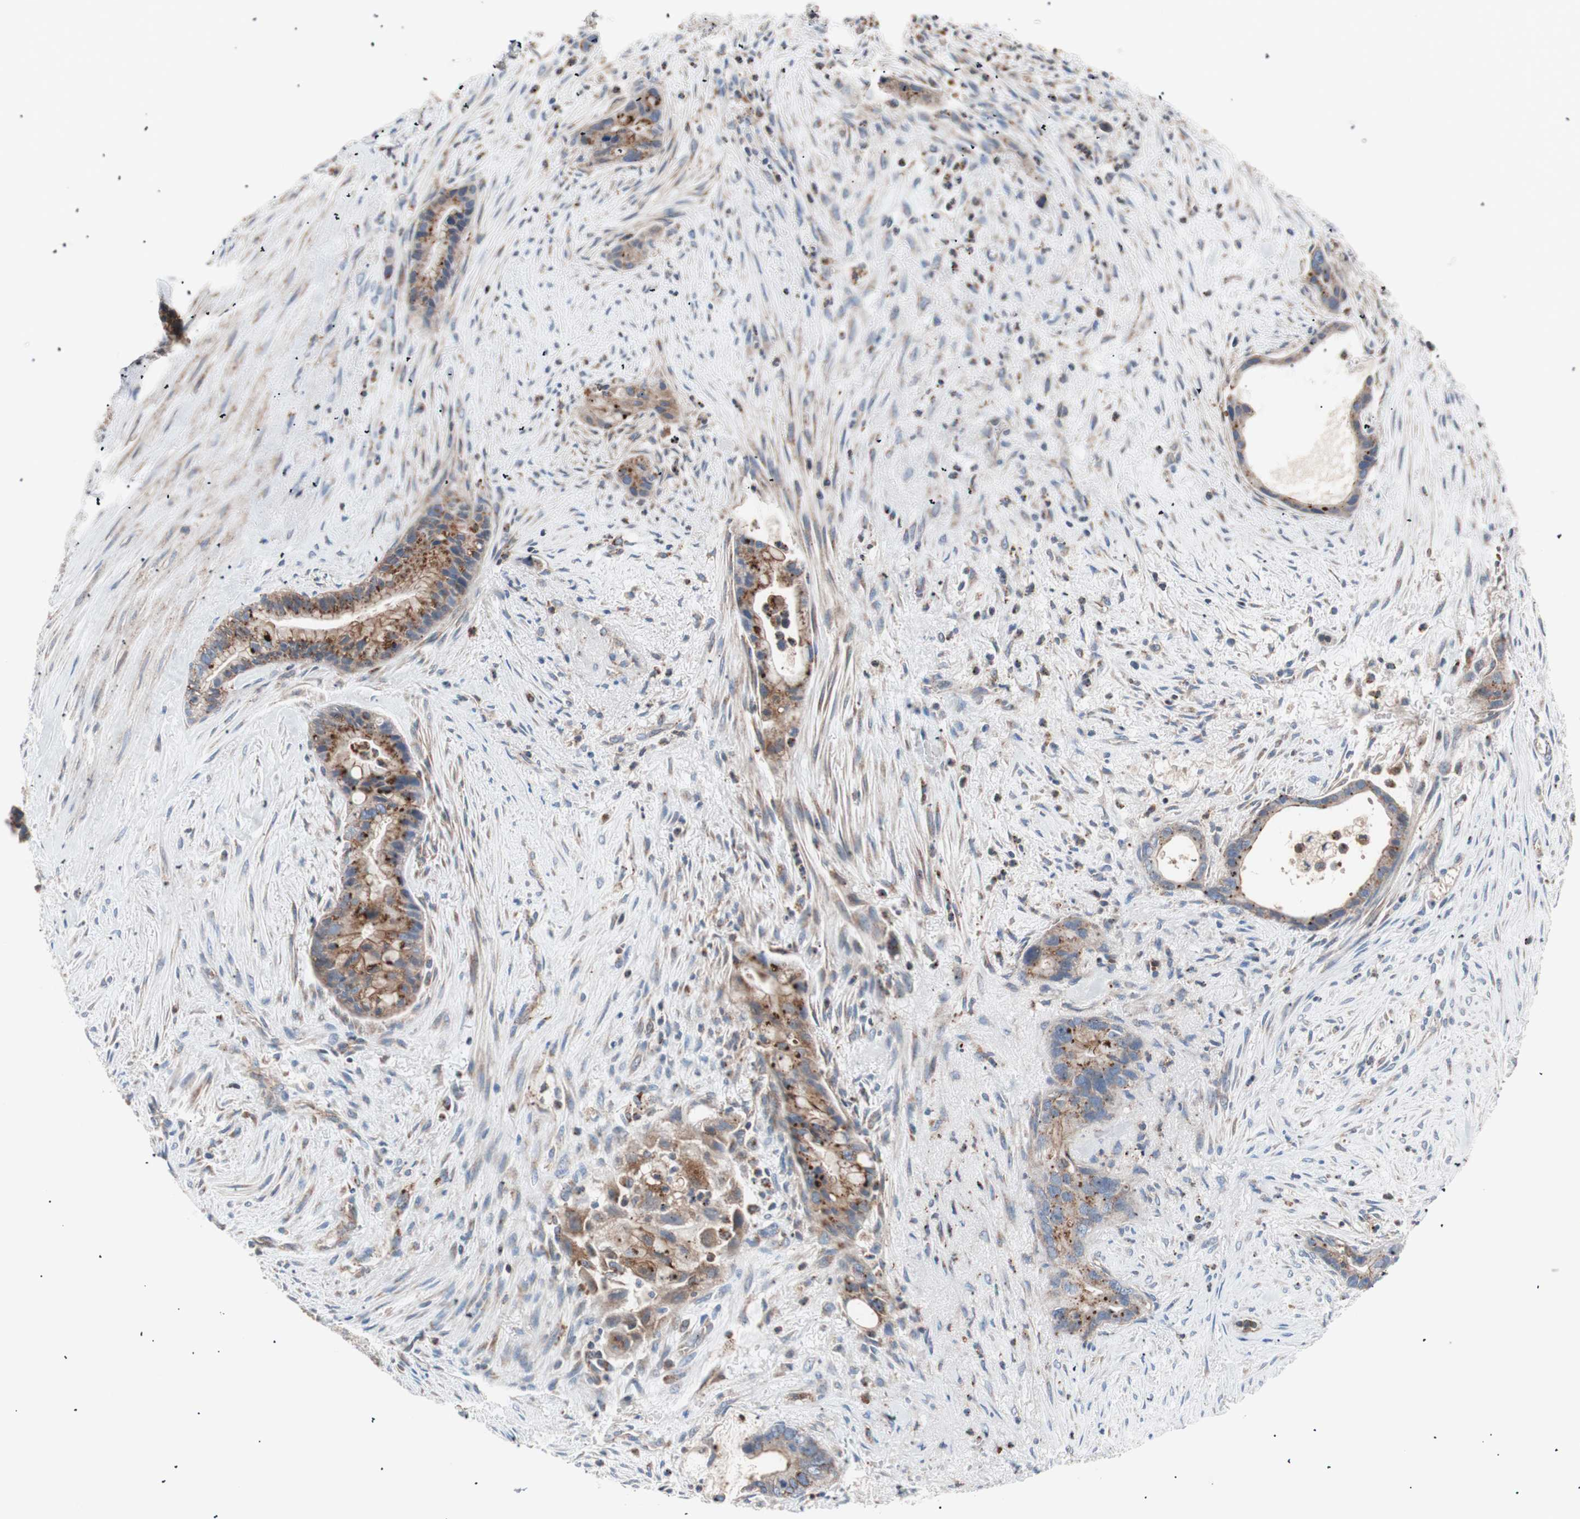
{"staining": {"intensity": "moderate", "quantity": ">75%", "location": "cytoplasmic/membranous"}, "tissue": "liver cancer", "cell_type": "Tumor cells", "image_type": "cancer", "snomed": [{"axis": "morphology", "description": "Cholangiocarcinoma"}, {"axis": "topography", "description": "Liver"}], "caption": "Moderate cytoplasmic/membranous protein expression is present in approximately >75% of tumor cells in liver cancer.", "gene": "FLOT2", "patient": {"sex": "female", "age": 55}}